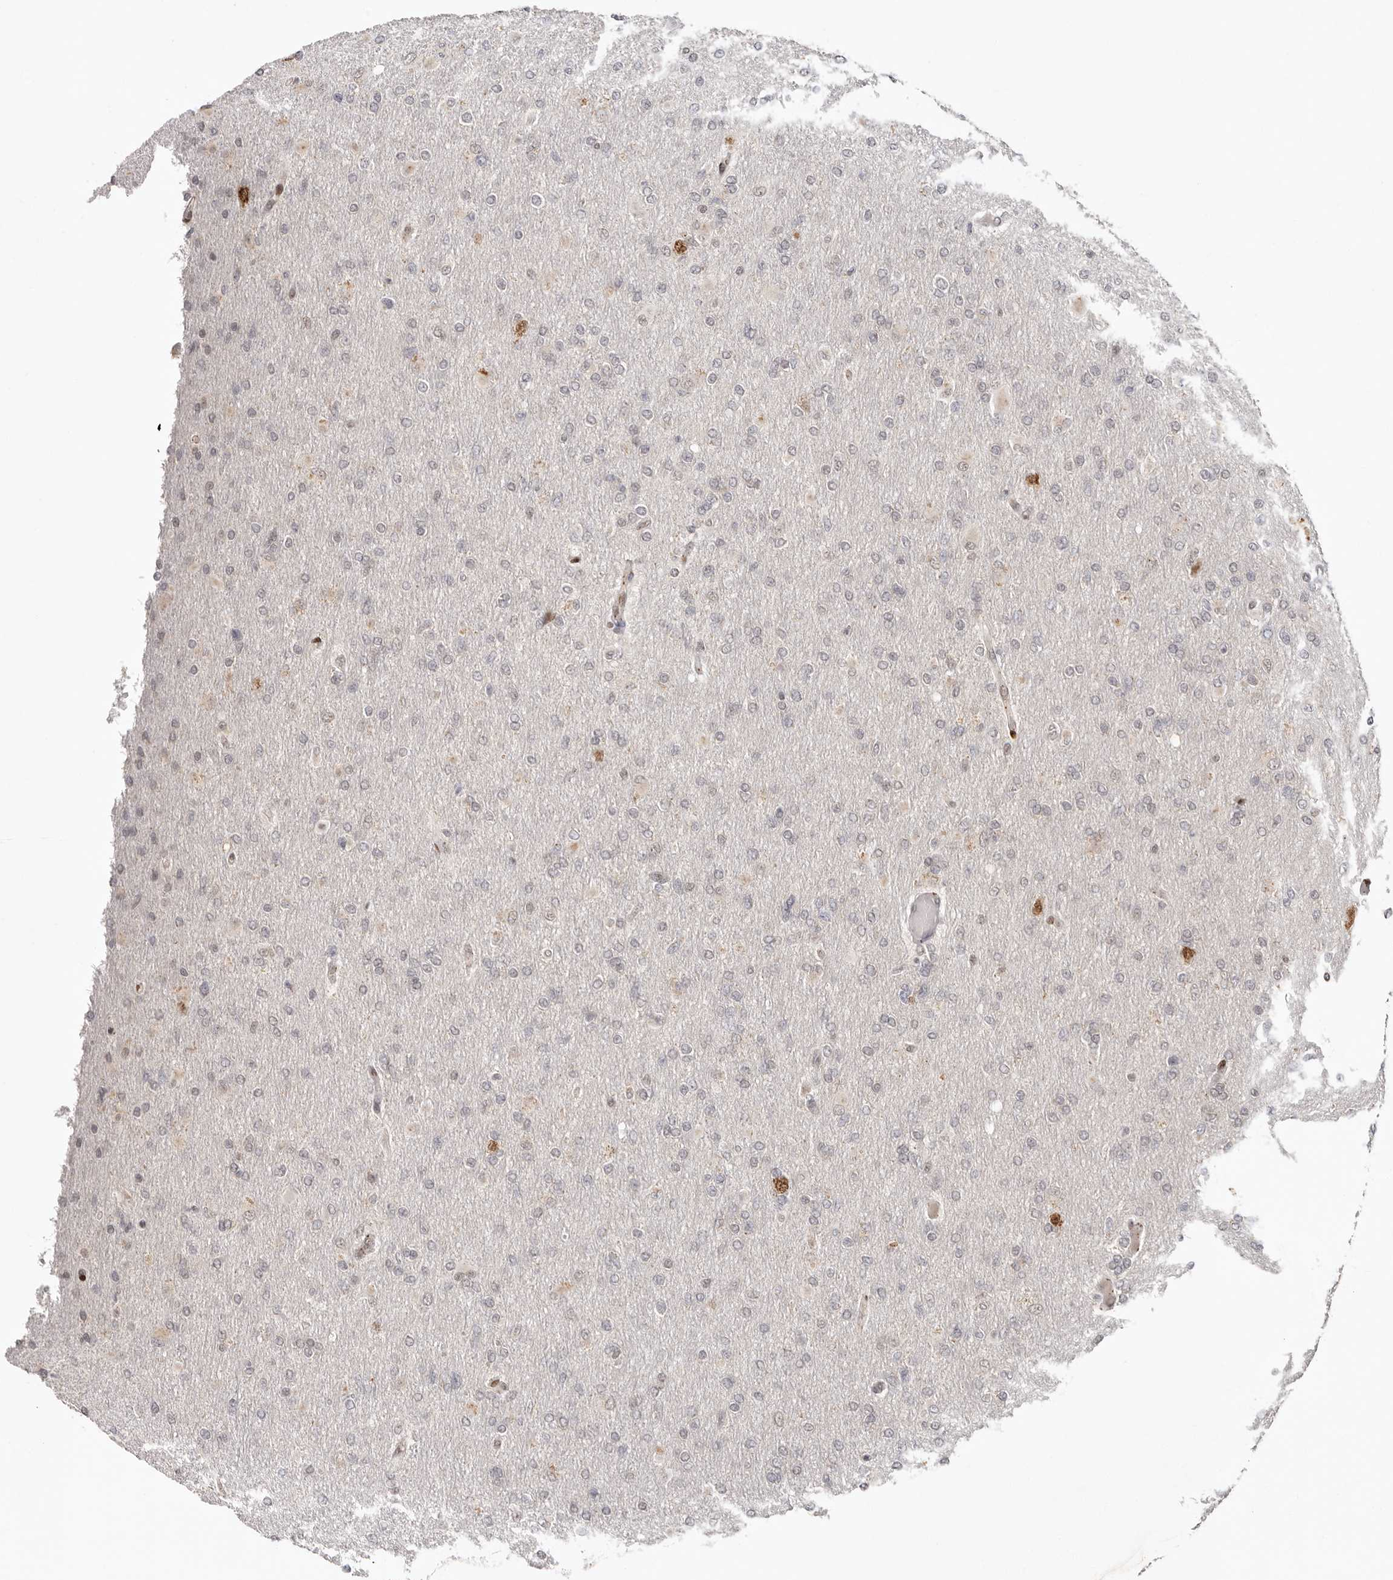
{"staining": {"intensity": "negative", "quantity": "none", "location": "none"}, "tissue": "glioma", "cell_type": "Tumor cells", "image_type": "cancer", "snomed": [{"axis": "morphology", "description": "Glioma, malignant, High grade"}, {"axis": "topography", "description": "Cerebral cortex"}], "caption": "DAB immunohistochemical staining of human malignant glioma (high-grade) shows no significant positivity in tumor cells.", "gene": "SMAD7", "patient": {"sex": "female", "age": 36}}